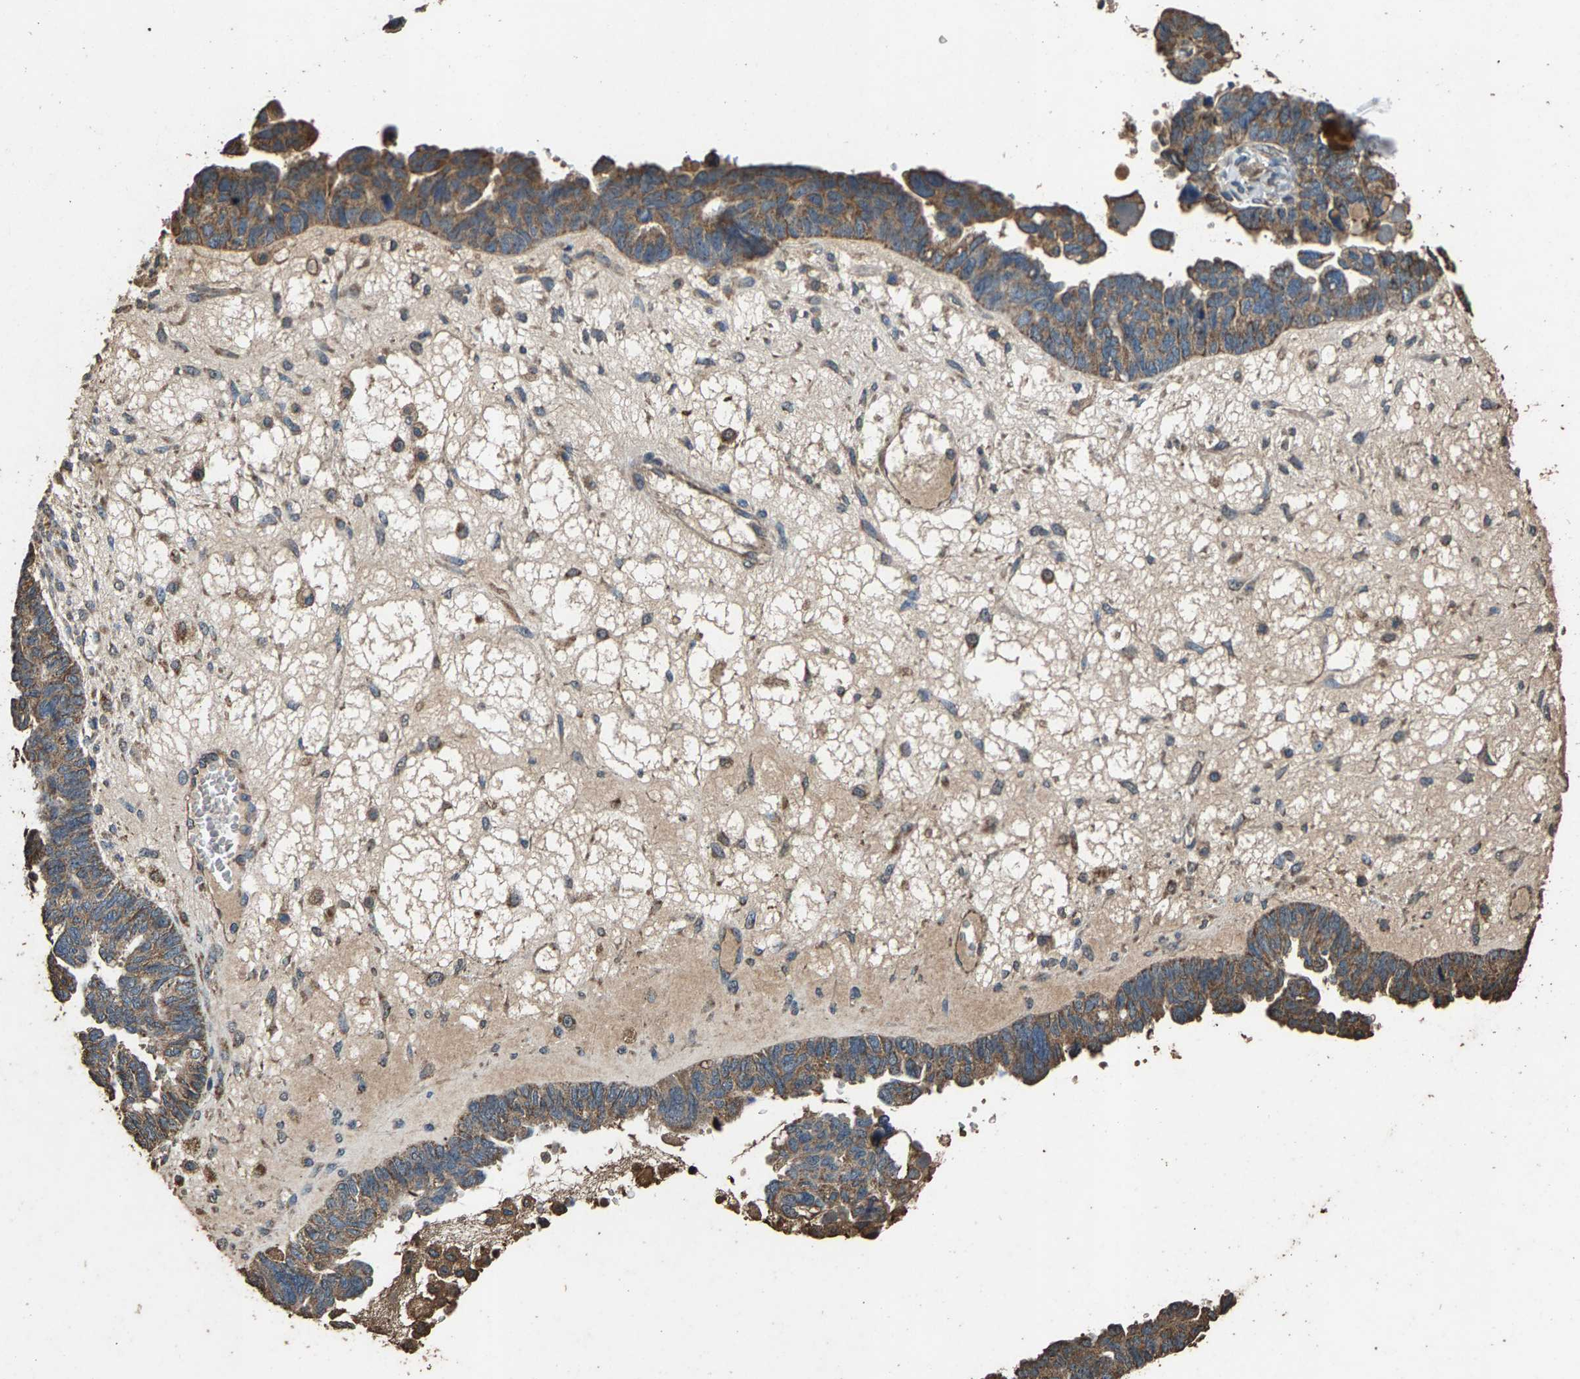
{"staining": {"intensity": "moderate", "quantity": ">75%", "location": "cytoplasmic/membranous"}, "tissue": "ovarian cancer", "cell_type": "Tumor cells", "image_type": "cancer", "snomed": [{"axis": "morphology", "description": "Cystadenocarcinoma, serous, NOS"}, {"axis": "topography", "description": "Ovary"}], "caption": "High-magnification brightfield microscopy of ovarian cancer stained with DAB (3,3'-diaminobenzidine) (brown) and counterstained with hematoxylin (blue). tumor cells exhibit moderate cytoplasmic/membranous staining is appreciated in about>75% of cells.", "gene": "MRPL27", "patient": {"sex": "female", "age": 79}}